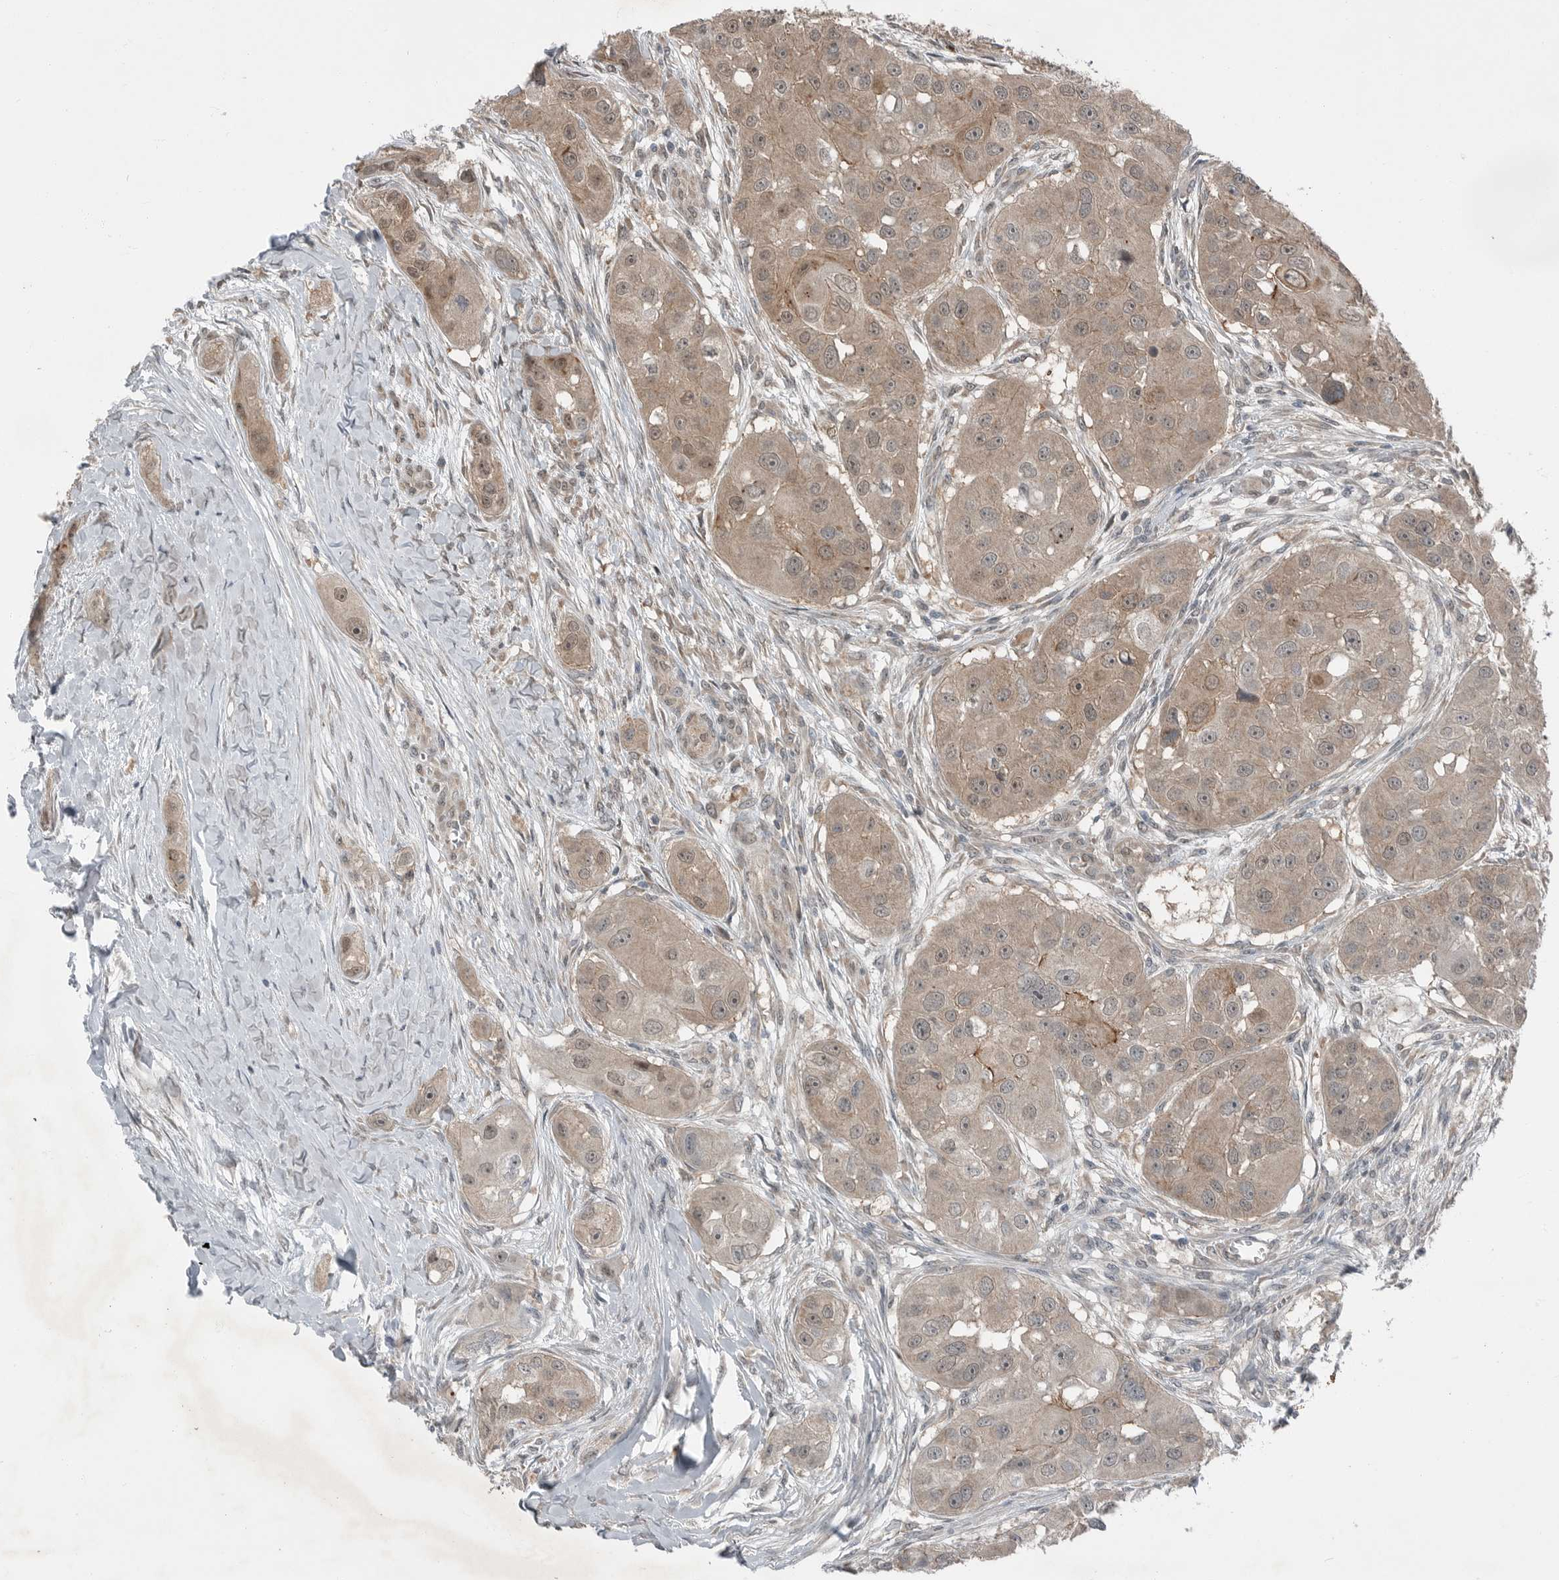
{"staining": {"intensity": "weak", "quantity": ">75%", "location": "cytoplasmic/membranous,nuclear"}, "tissue": "head and neck cancer", "cell_type": "Tumor cells", "image_type": "cancer", "snomed": [{"axis": "morphology", "description": "Normal tissue, NOS"}, {"axis": "morphology", "description": "Squamous cell carcinoma, NOS"}, {"axis": "topography", "description": "Skeletal muscle"}, {"axis": "topography", "description": "Head-Neck"}], "caption": "Immunohistochemical staining of human head and neck cancer (squamous cell carcinoma) exhibits low levels of weak cytoplasmic/membranous and nuclear positivity in approximately >75% of tumor cells.", "gene": "MFAP3L", "patient": {"sex": "male", "age": 51}}